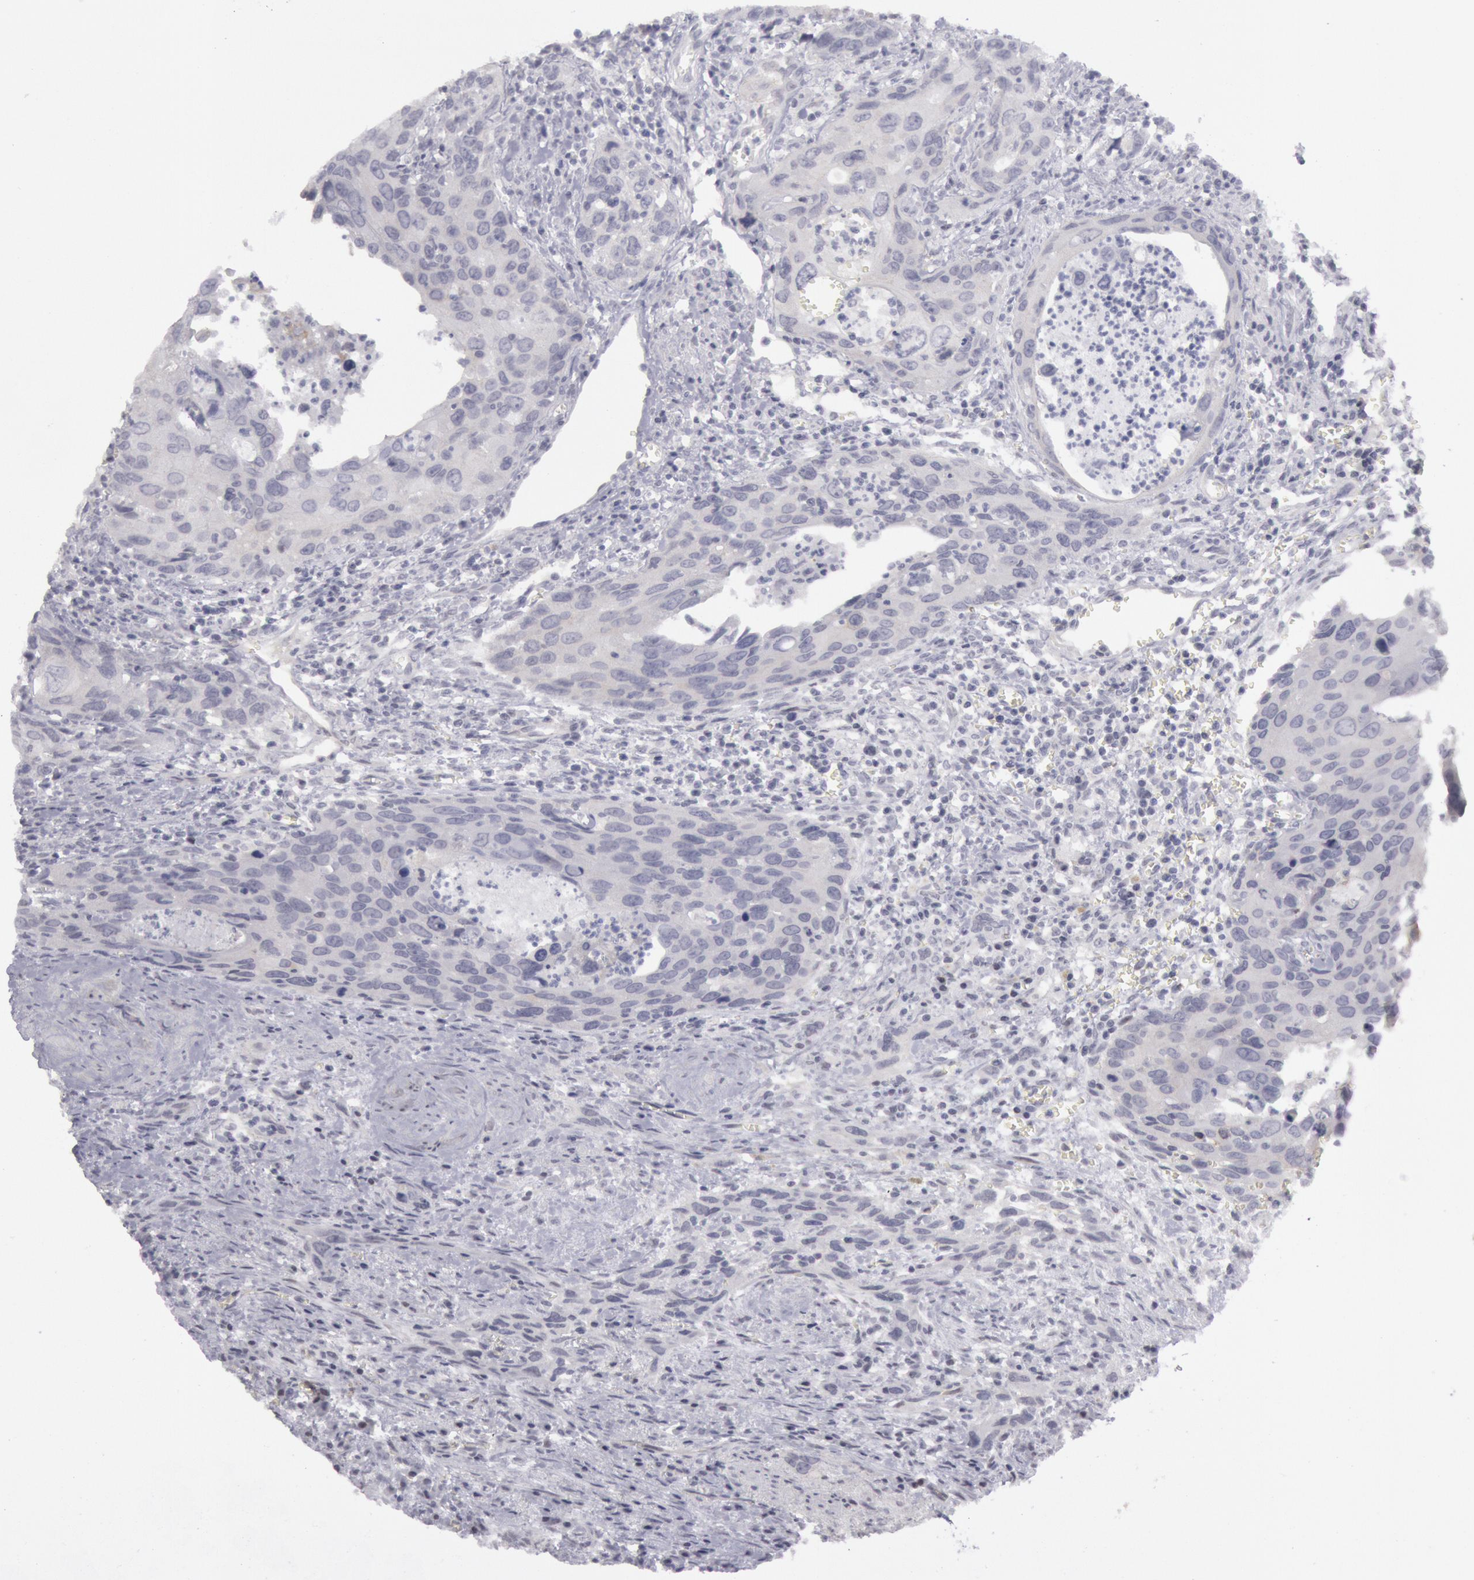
{"staining": {"intensity": "negative", "quantity": "none", "location": "none"}, "tissue": "urothelial cancer", "cell_type": "Tumor cells", "image_type": "cancer", "snomed": [{"axis": "morphology", "description": "Urothelial carcinoma, High grade"}, {"axis": "topography", "description": "Urinary bladder"}], "caption": "There is no significant staining in tumor cells of high-grade urothelial carcinoma.", "gene": "JOSD1", "patient": {"sex": "male", "age": 71}}